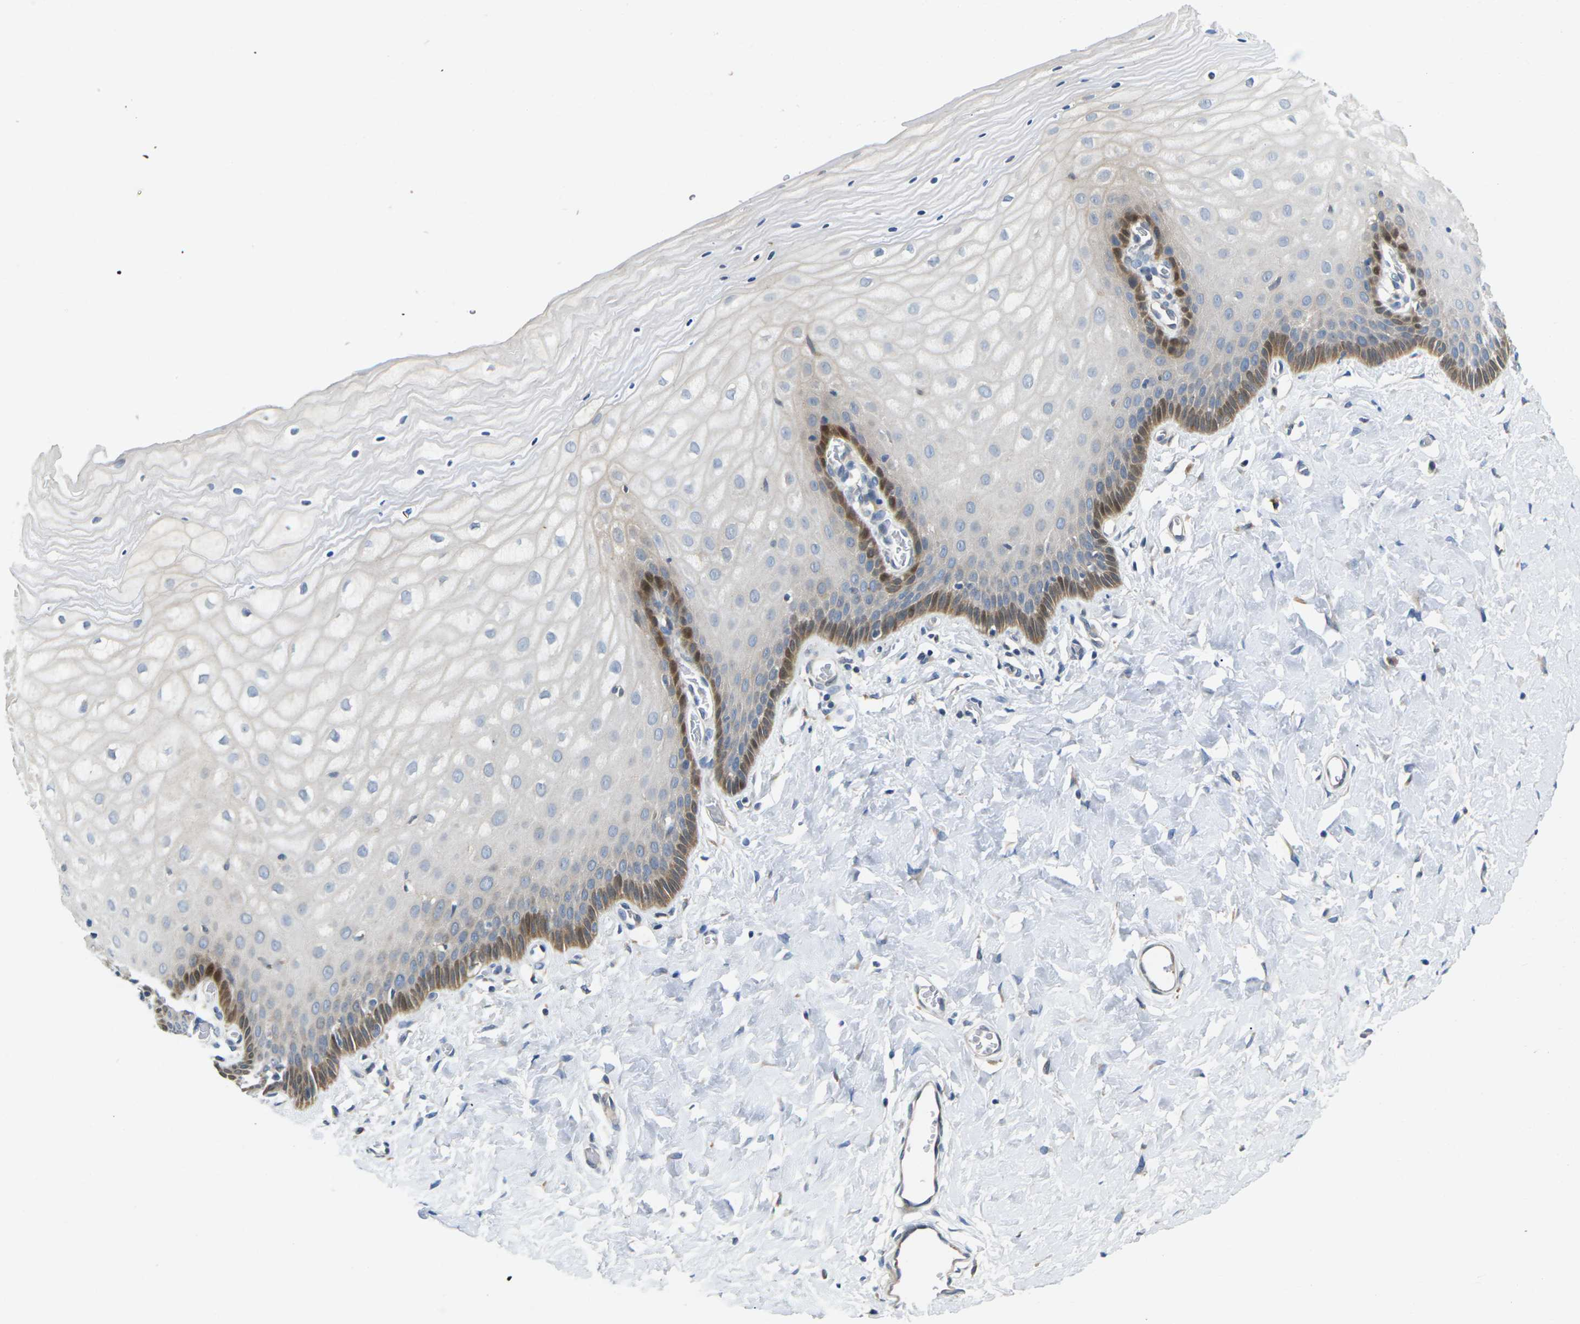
{"staining": {"intensity": "weak", "quantity": ">75%", "location": "cytoplasmic/membranous"}, "tissue": "cervix", "cell_type": "Glandular cells", "image_type": "normal", "snomed": [{"axis": "morphology", "description": "Normal tissue, NOS"}, {"axis": "topography", "description": "Cervix"}], "caption": "Immunohistochemical staining of unremarkable human cervix shows weak cytoplasmic/membranous protein expression in approximately >75% of glandular cells.", "gene": "SCNN1A", "patient": {"sex": "female", "age": 55}}